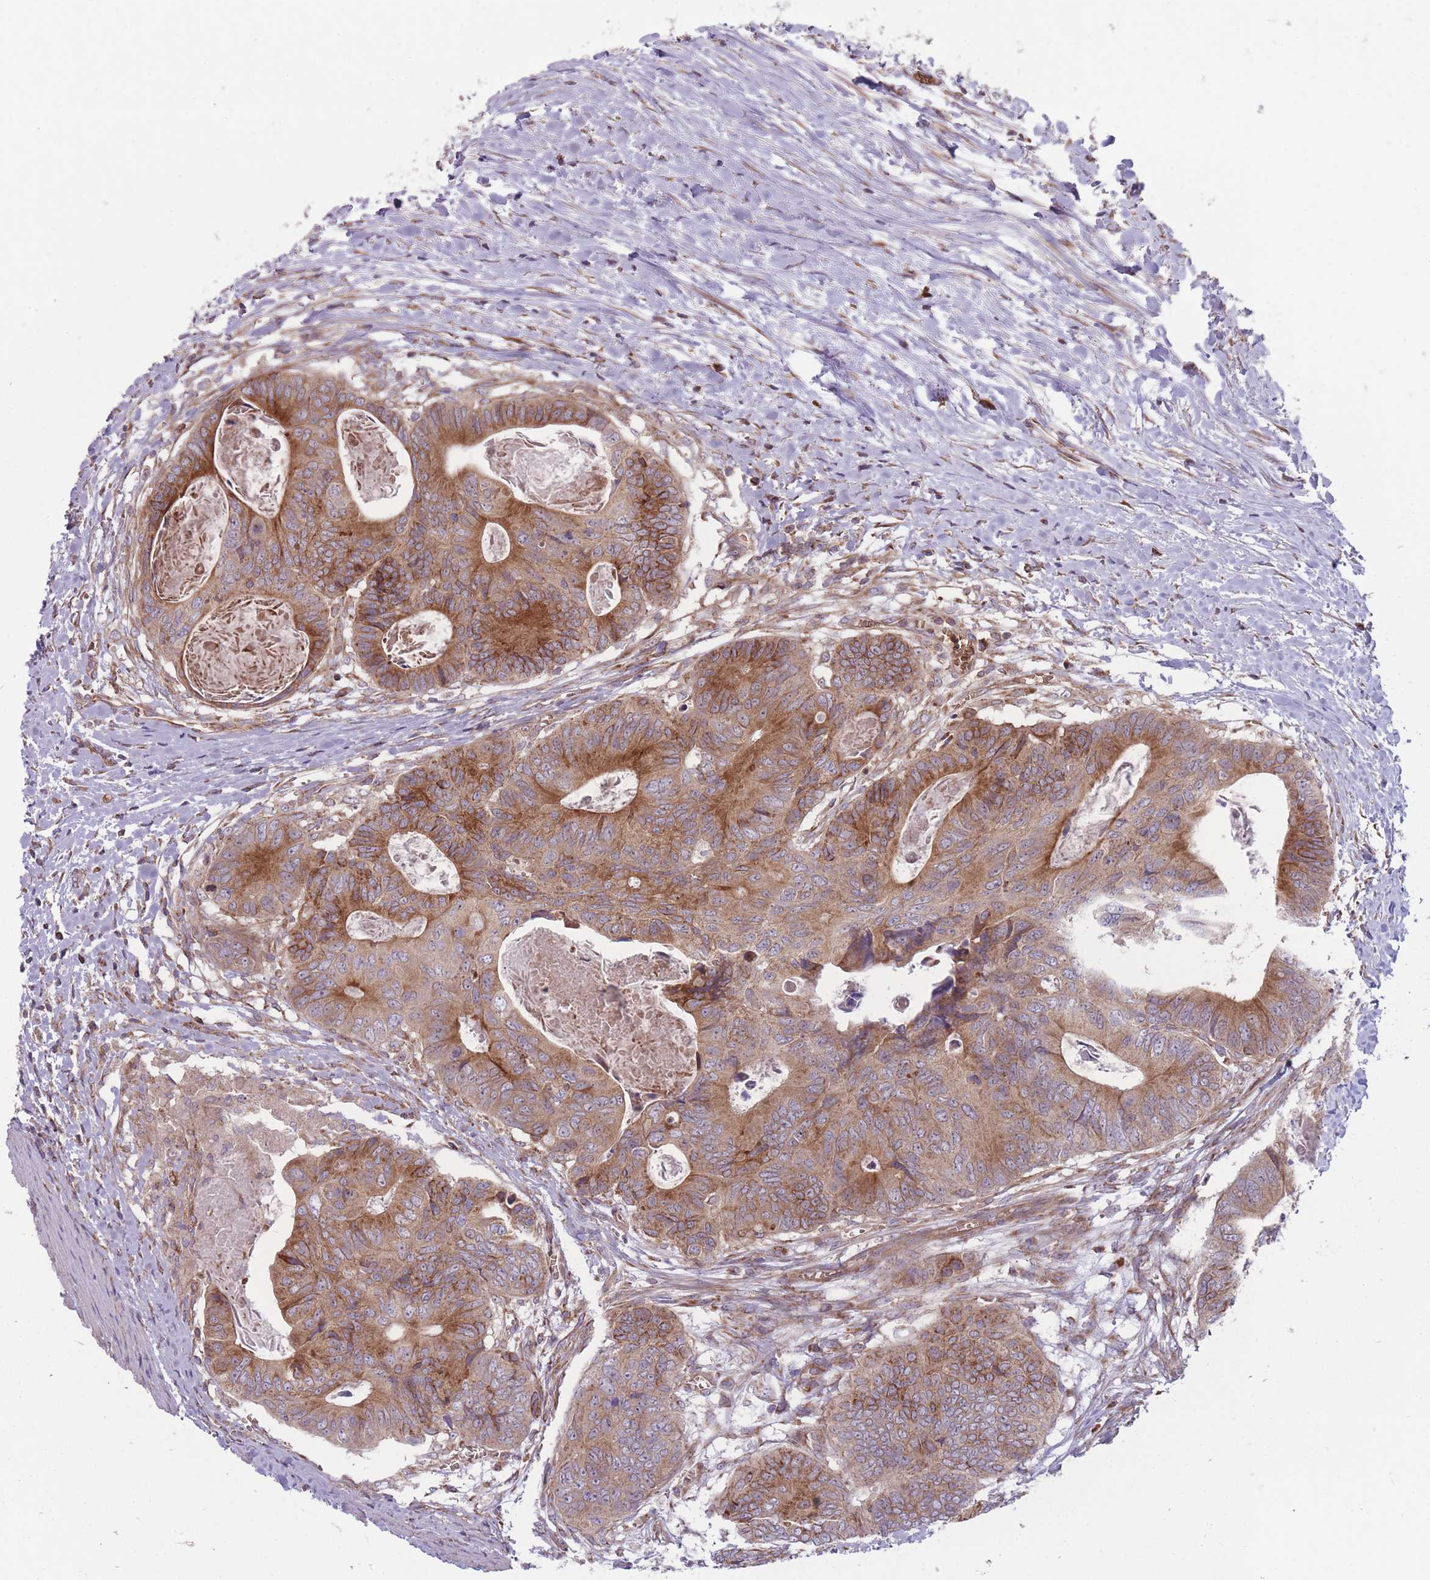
{"staining": {"intensity": "moderate", "quantity": "25%-75%", "location": "cytoplasmic/membranous"}, "tissue": "colorectal cancer", "cell_type": "Tumor cells", "image_type": "cancer", "snomed": [{"axis": "morphology", "description": "Adenocarcinoma, NOS"}, {"axis": "topography", "description": "Colon"}], "caption": "Protein analysis of colorectal cancer (adenocarcinoma) tissue shows moderate cytoplasmic/membranous staining in approximately 25%-75% of tumor cells.", "gene": "ANKRD10", "patient": {"sex": "male", "age": 85}}